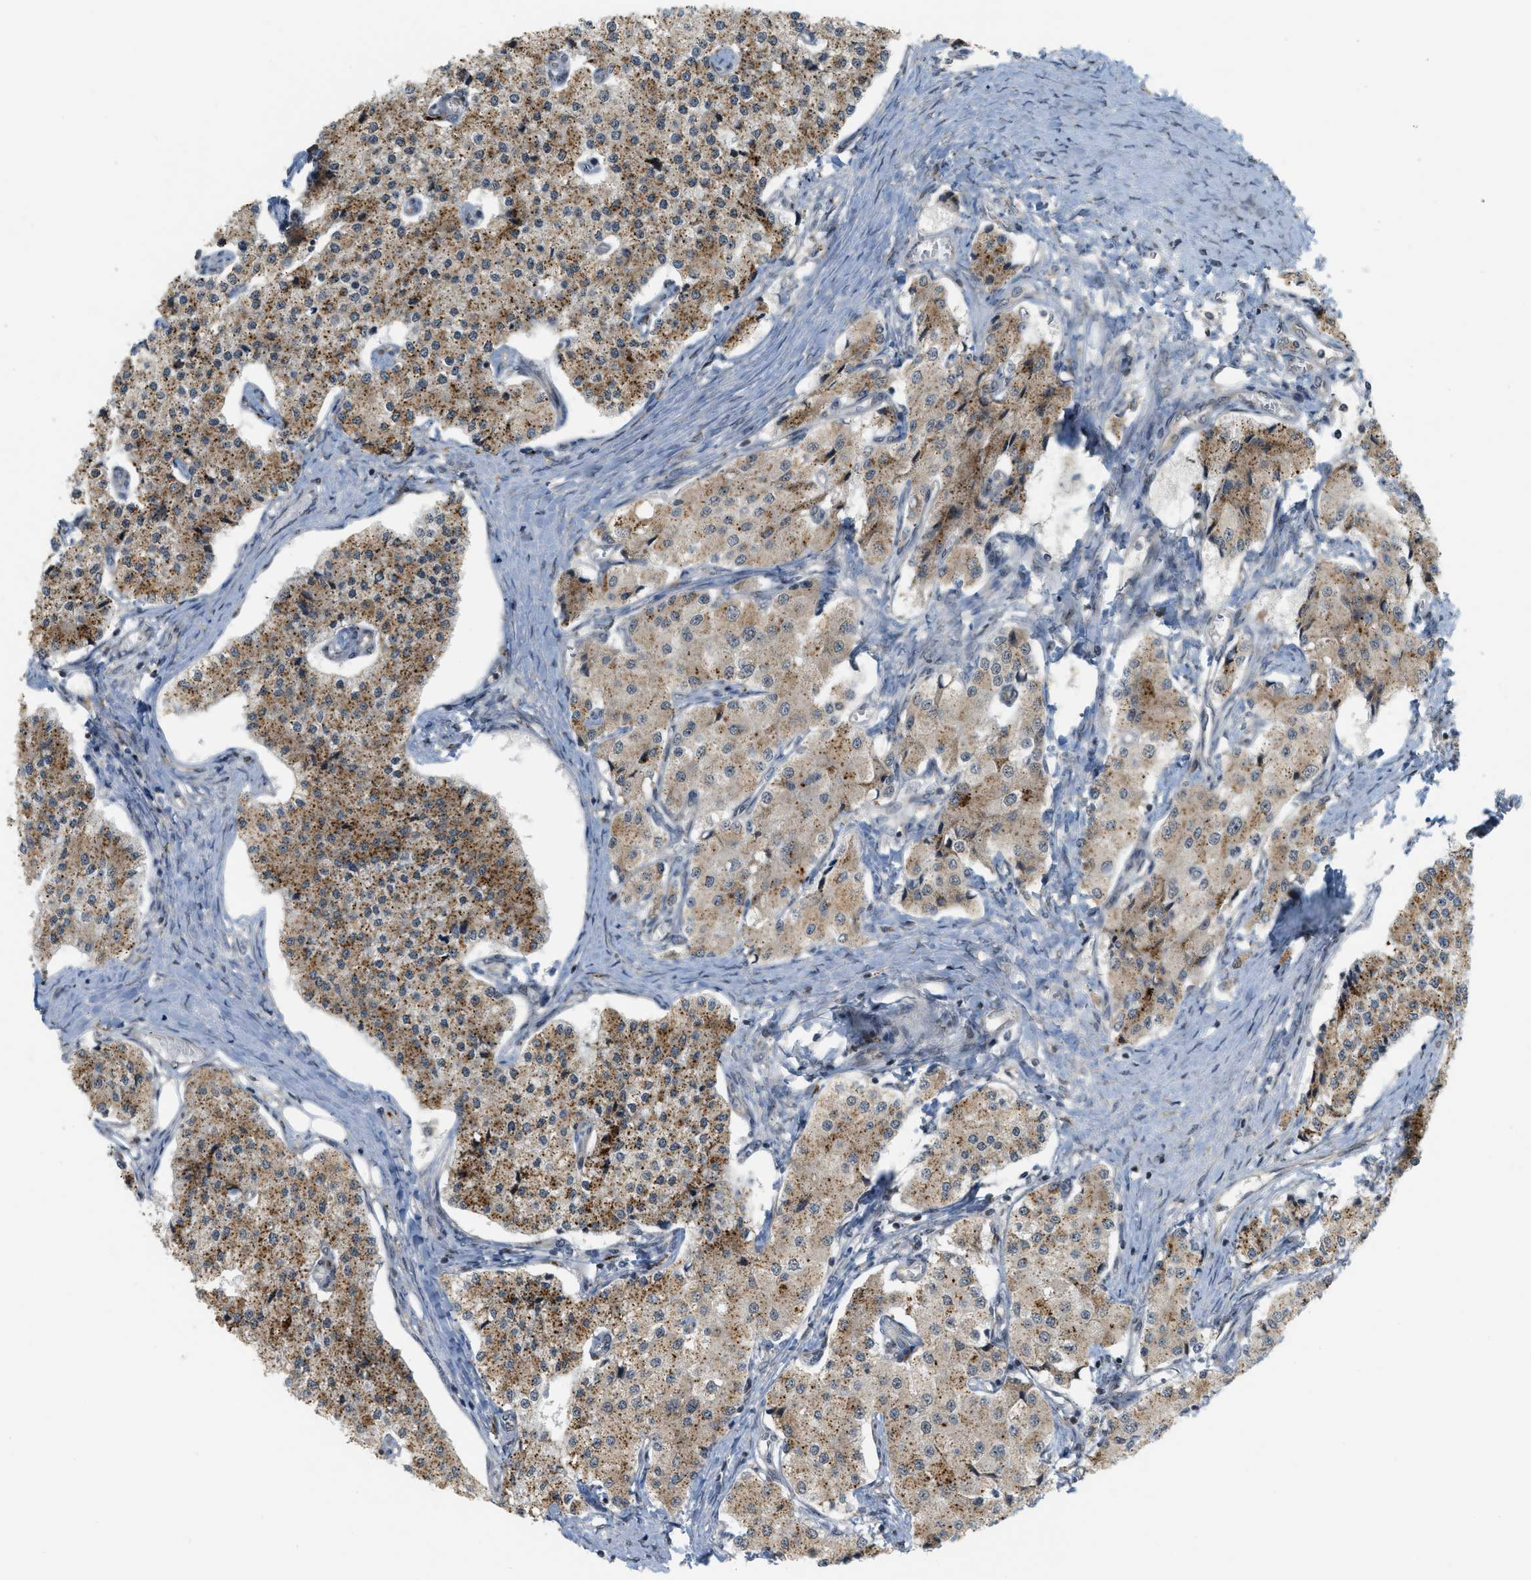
{"staining": {"intensity": "strong", "quantity": ">75%", "location": "cytoplasmic/membranous"}, "tissue": "carcinoid", "cell_type": "Tumor cells", "image_type": "cancer", "snomed": [{"axis": "morphology", "description": "Carcinoid, malignant, NOS"}, {"axis": "topography", "description": "Colon"}], "caption": "Strong cytoplasmic/membranous protein expression is present in approximately >75% of tumor cells in malignant carcinoid.", "gene": "PRKD1", "patient": {"sex": "female", "age": 52}}